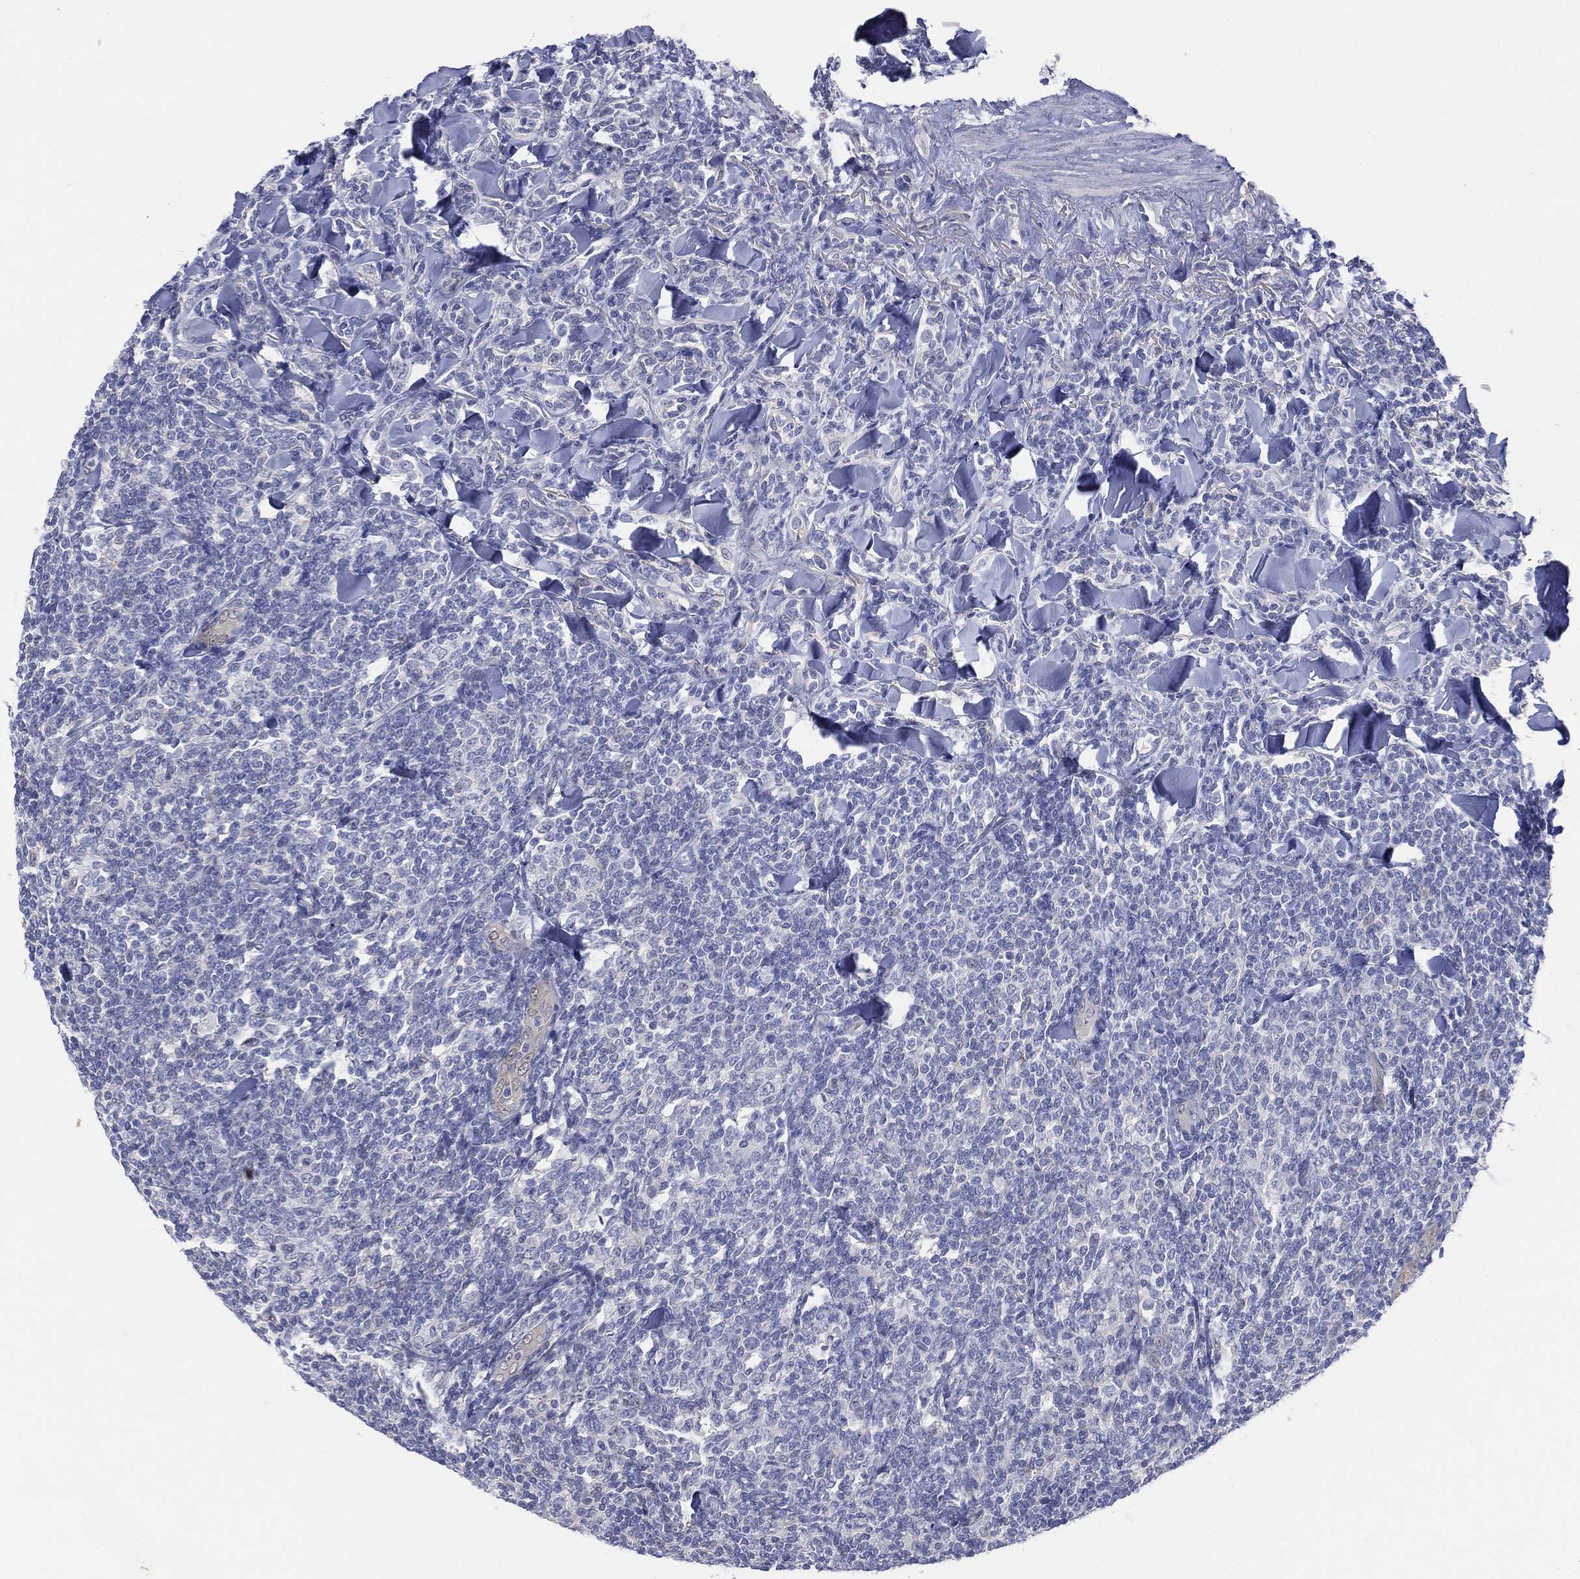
{"staining": {"intensity": "negative", "quantity": "none", "location": "none"}, "tissue": "lymphoma", "cell_type": "Tumor cells", "image_type": "cancer", "snomed": [{"axis": "morphology", "description": "Malignant lymphoma, non-Hodgkin's type, Low grade"}, {"axis": "topography", "description": "Lymph node"}], "caption": "Immunohistochemistry image of human low-grade malignant lymphoma, non-Hodgkin's type stained for a protein (brown), which demonstrates no staining in tumor cells.", "gene": "DDAH1", "patient": {"sex": "female", "age": 56}}